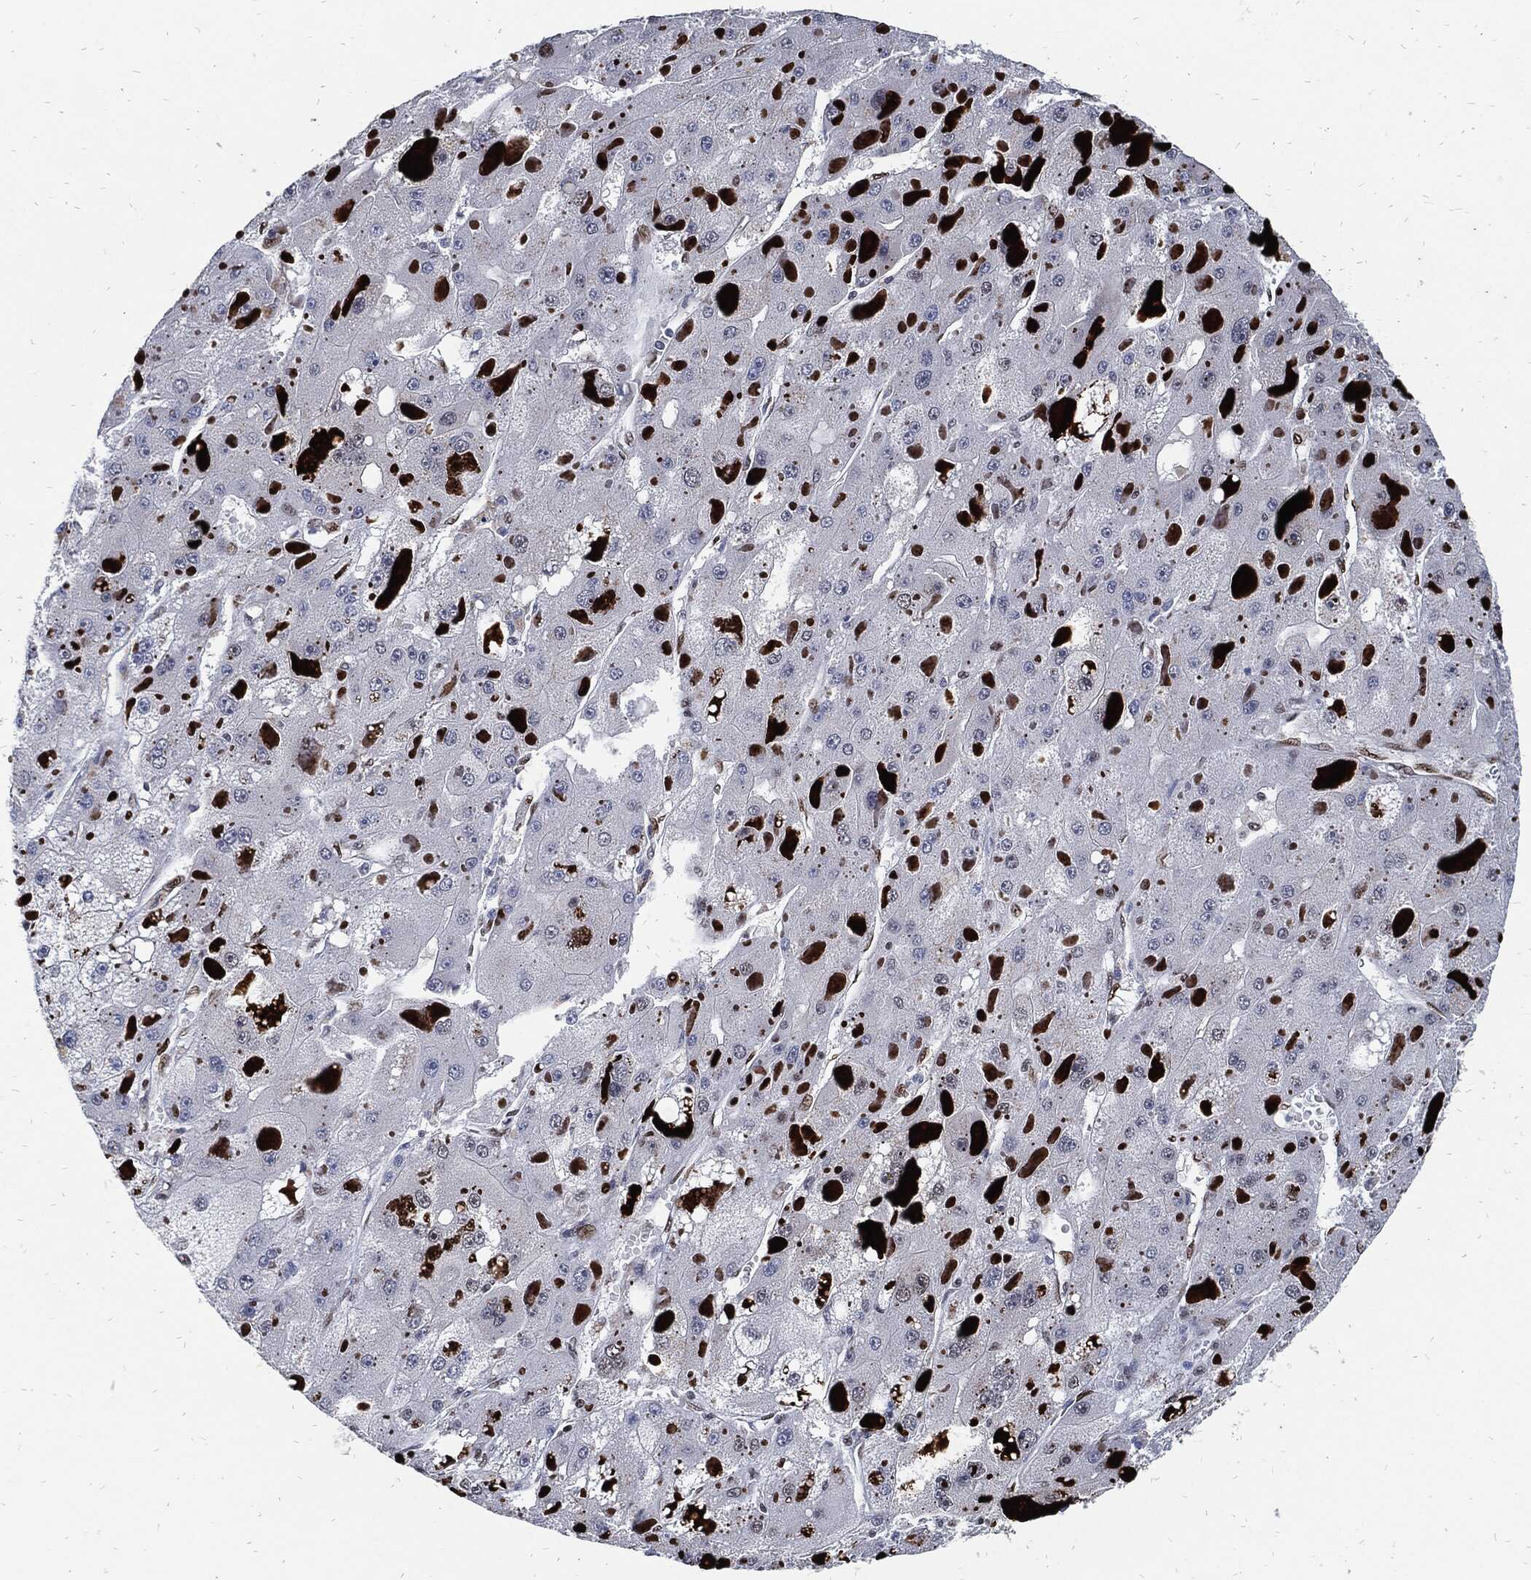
{"staining": {"intensity": "negative", "quantity": "none", "location": "none"}, "tissue": "liver cancer", "cell_type": "Tumor cells", "image_type": "cancer", "snomed": [{"axis": "morphology", "description": "Carcinoma, Hepatocellular, NOS"}, {"axis": "topography", "description": "Liver"}], "caption": "IHC of human liver cancer (hepatocellular carcinoma) demonstrates no staining in tumor cells.", "gene": "JUN", "patient": {"sex": "female", "age": 73}}